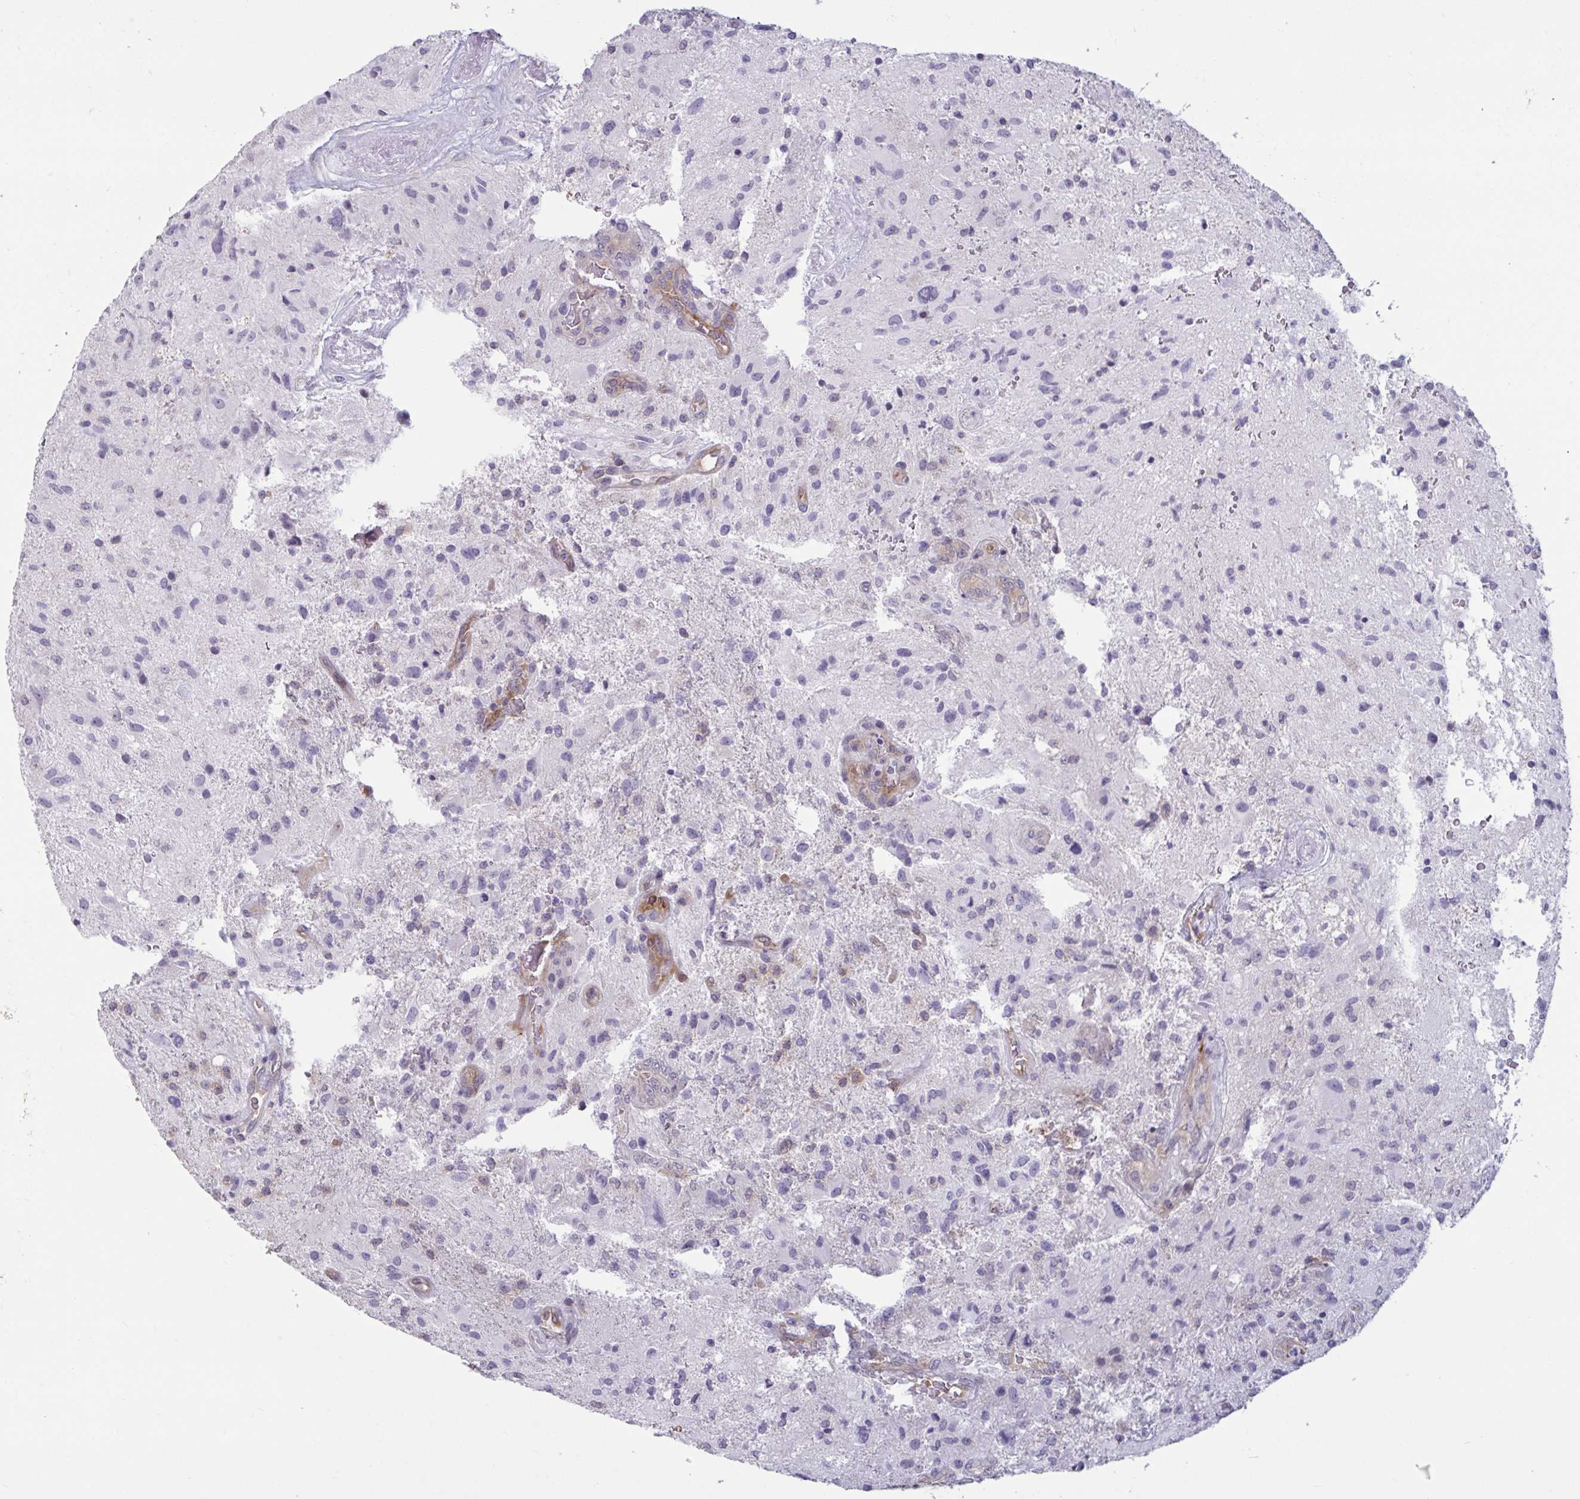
{"staining": {"intensity": "negative", "quantity": "none", "location": "none"}, "tissue": "glioma", "cell_type": "Tumor cells", "image_type": "cancer", "snomed": [{"axis": "morphology", "description": "Glioma, malignant, High grade"}, {"axis": "topography", "description": "Brain"}], "caption": "Tumor cells are negative for brown protein staining in glioma.", "gene": "TBC1D4", "patient": {"sex": "male", "age": 53}}